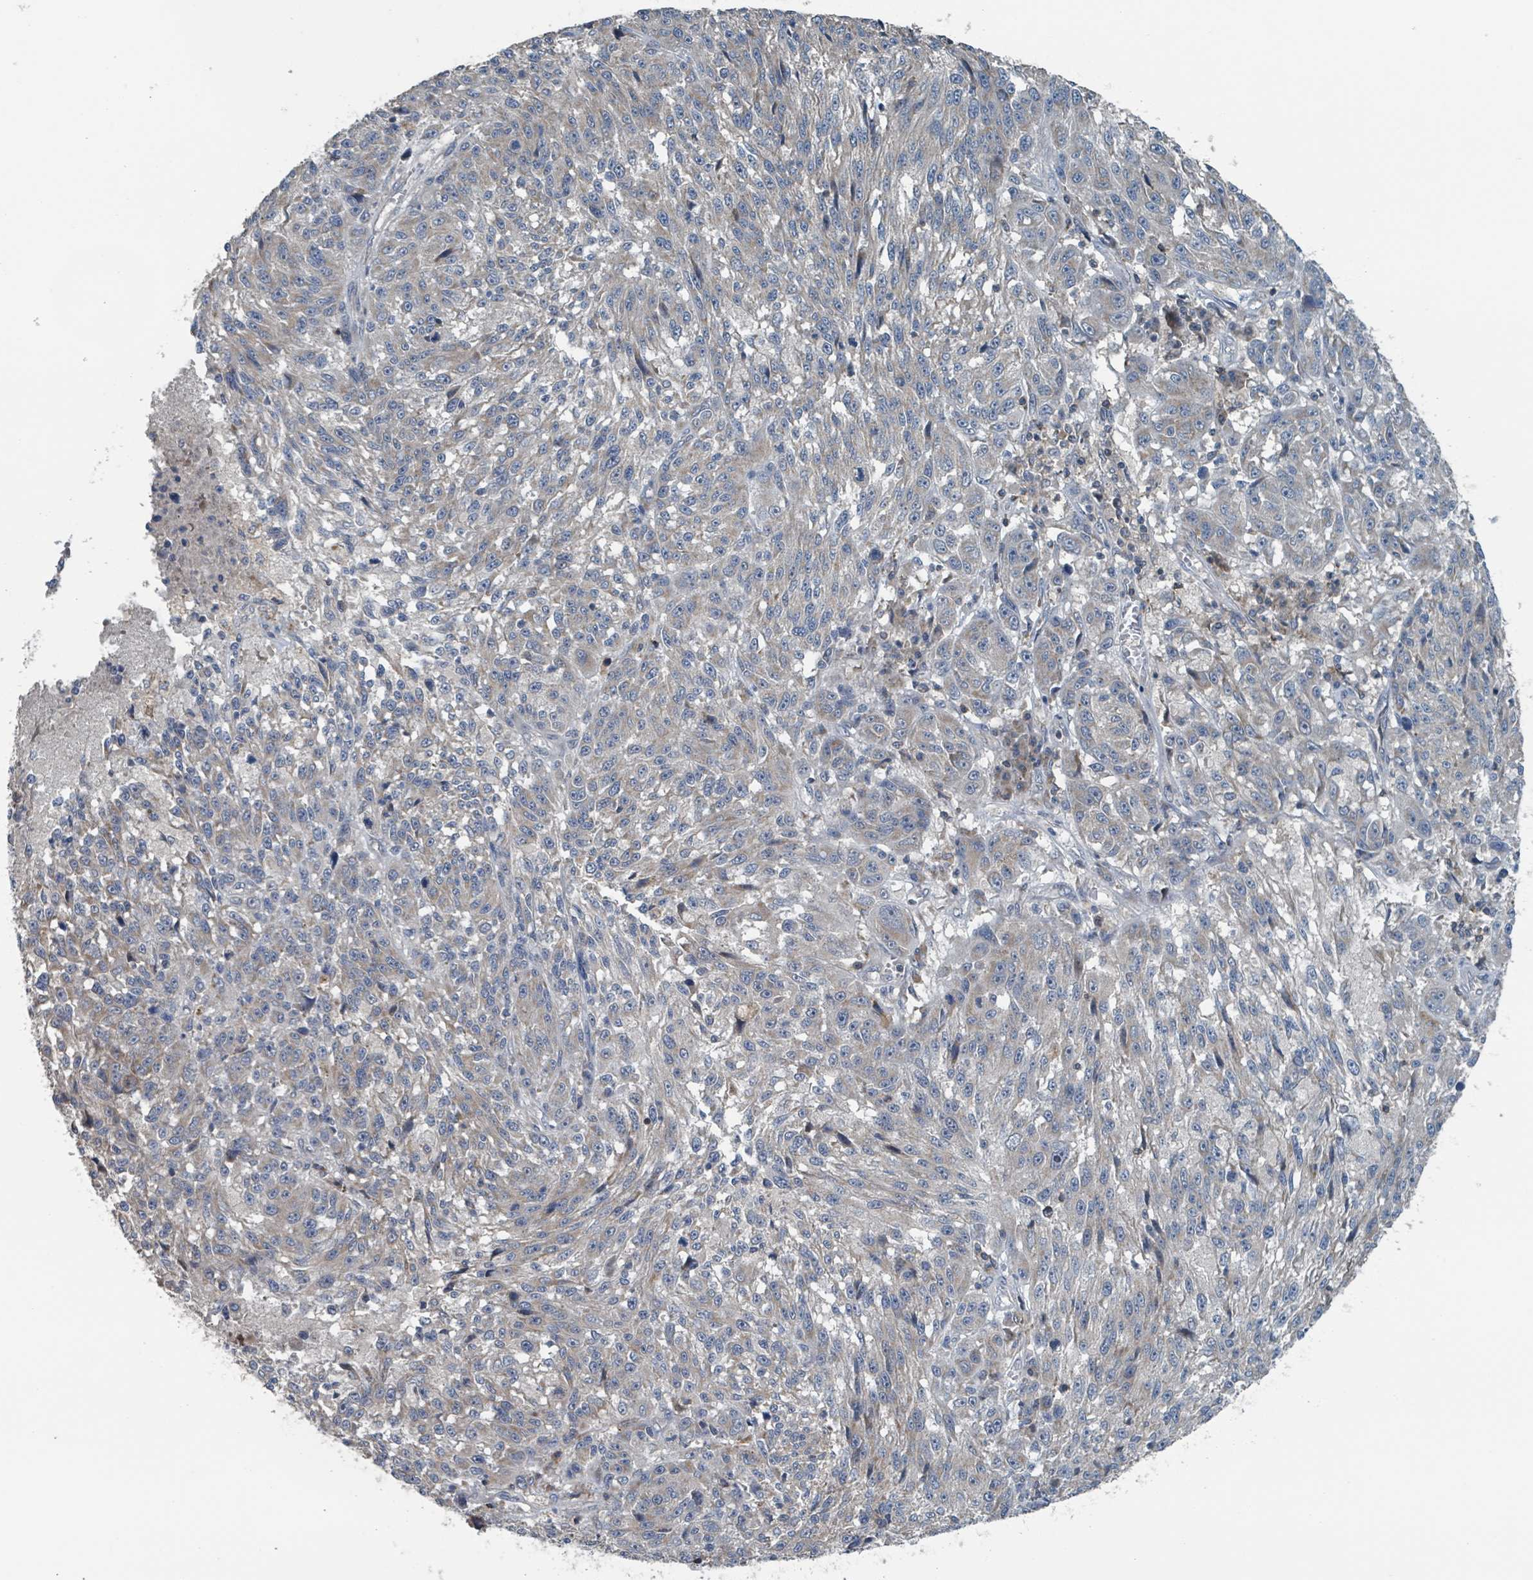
{"staining": {"intensity": "weak", "quantity": "<25%", "location": "cytoplasmic/membranous"}, "tissue": "melanoma", "cell_type": "Tumor cells", "image_type": "cancer", "snomed": [{"axis": "morphology", "description": "Malignant melanoma, NOS"}, {"axis": "topography", "description": "Skin"}], "caption": "The immunohistochemistry micrograph has no significant expression in tumor cells of malignant melanoma tissue.", "gene": "ACBD4", "patient": {"sex": "male", "age": 53}}